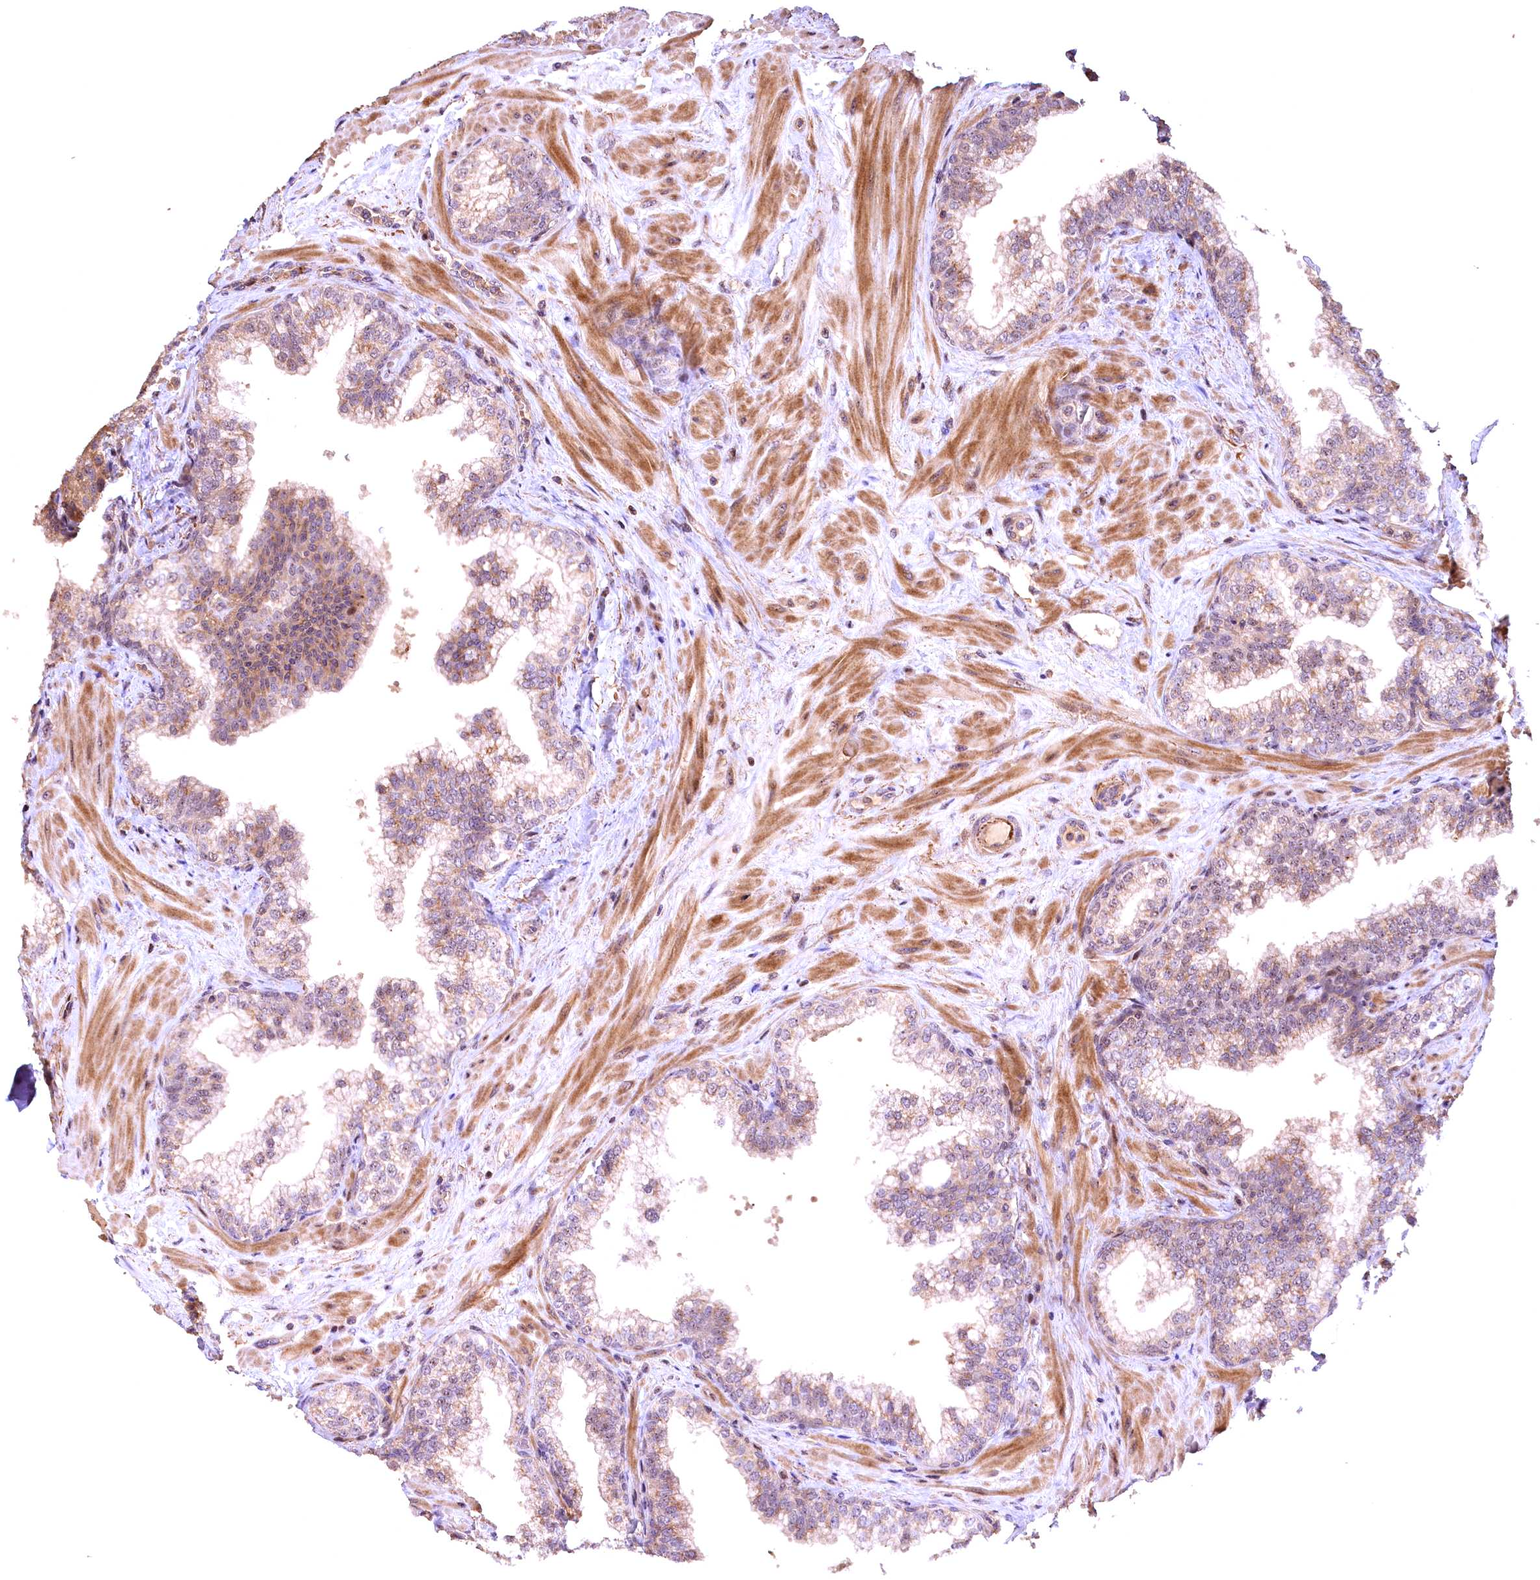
{"staining": {"intensity": "weak", "quantity": "25%-75%", "location": "cytoplasmic/membranous,nuclear"}, "tissue": "prostate", "cell_type": "Glandular cells", "image_type": "normal", "snomed": [{"axis": "morphology", "description": "Normal tissue, NOS"}, {"axis": "topography", "description": "Prostate"}], "caption": "Immunohistochemistry of benign human prostate displays low levels of weak cytoplasmic/membranous,nuclear positivity in approximately 25%-75% of glandular cells.", "gene": "FUZ", "patient": {"sex": "male", "age": 60}}